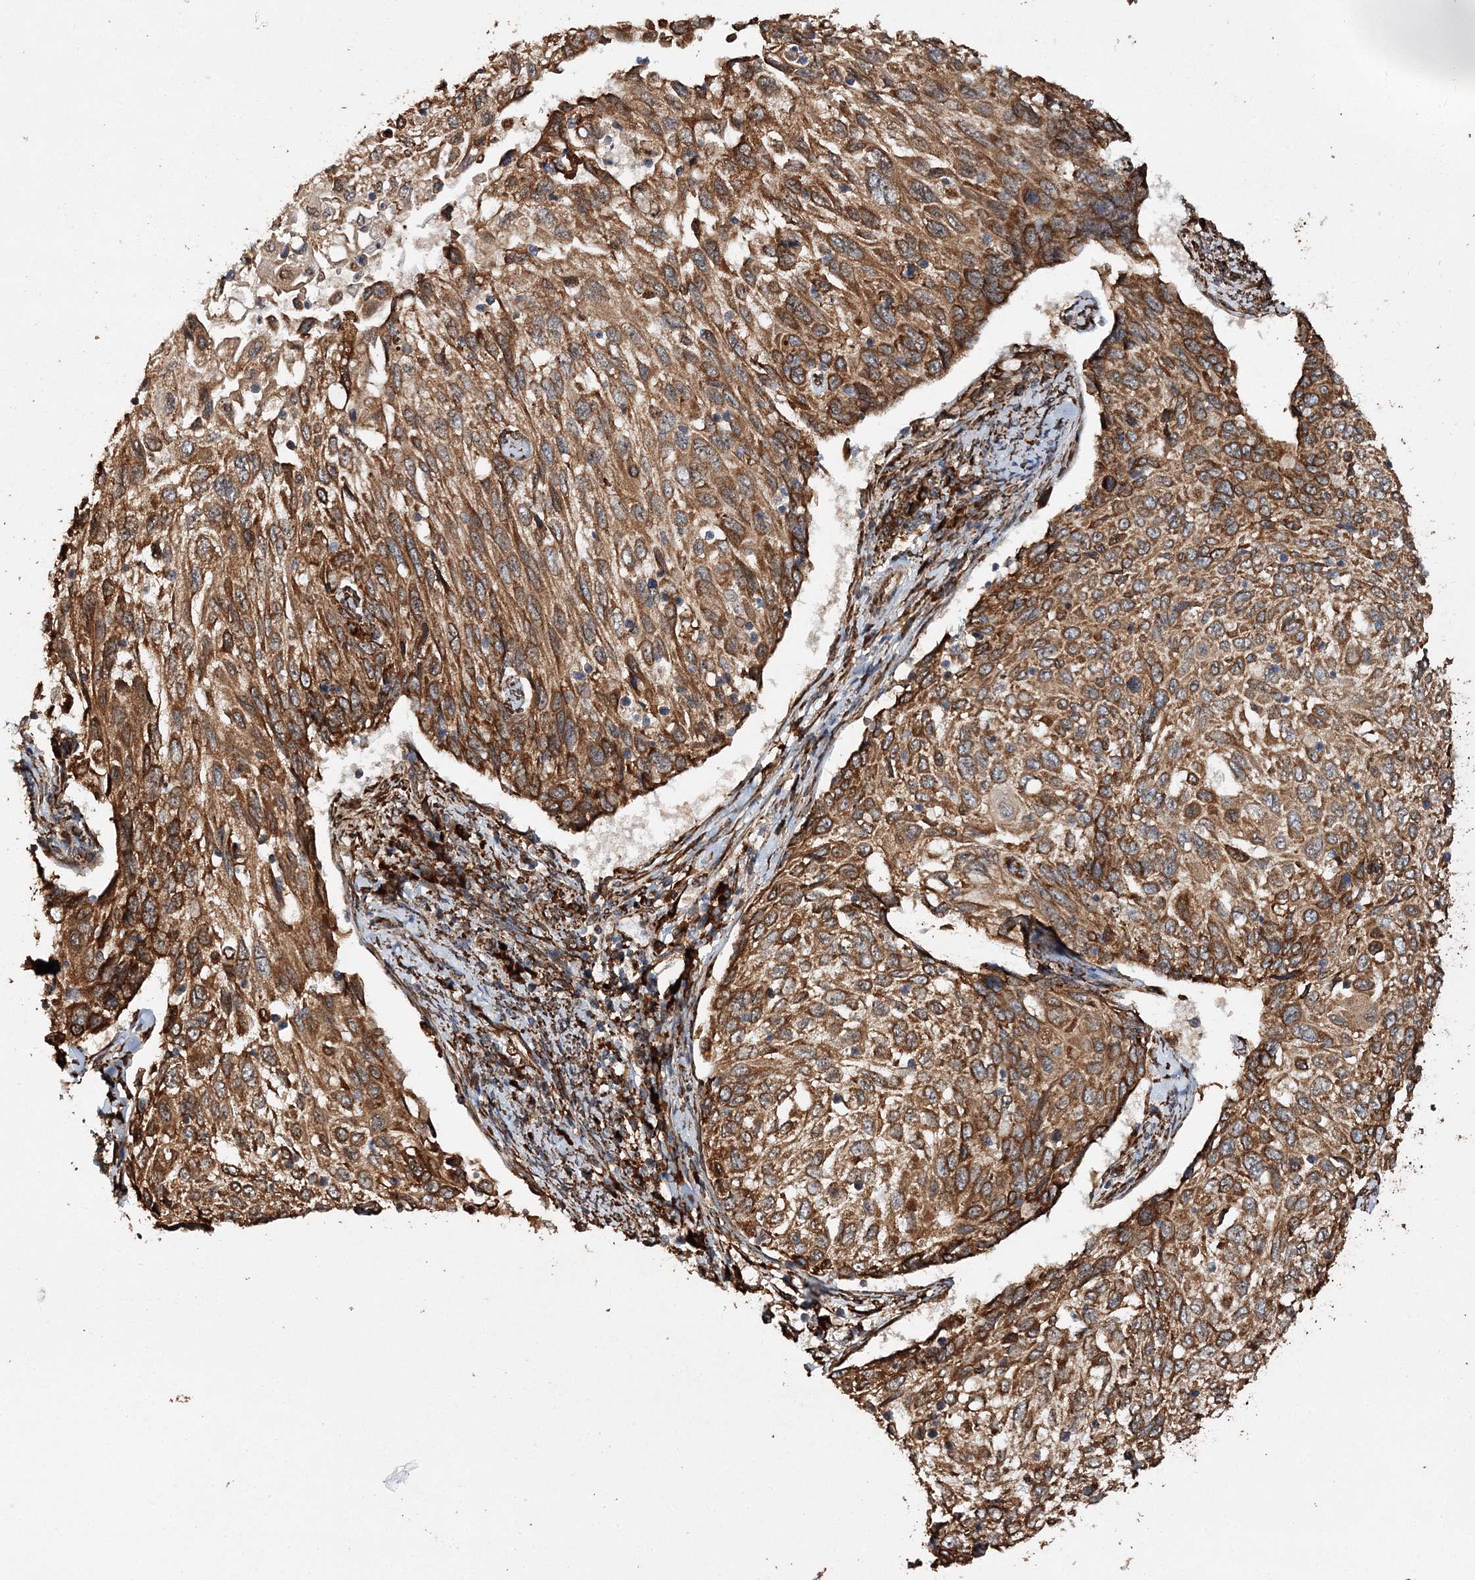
{"staining": {"intensity": "moderate", "quantity": ">75%", "location": "cytoplasmic/membranous"}, "tissue": "cervical cancer", "cell_type": "Tumor cells", "image_type": "cancer", "snomed": [{"axis": "morphology", "description": "Squamous cell carcinoma, NOS"}, {"axis": "topography", "description": "Cervix"}], "caption": "Protein staining of cervical cancer tissue displays moderate cytoplasmic/membranous positivity in approximately >75% of tumor cells.", "gene": "SCRN3", "patient": {"sex": "female", "age": 70}}